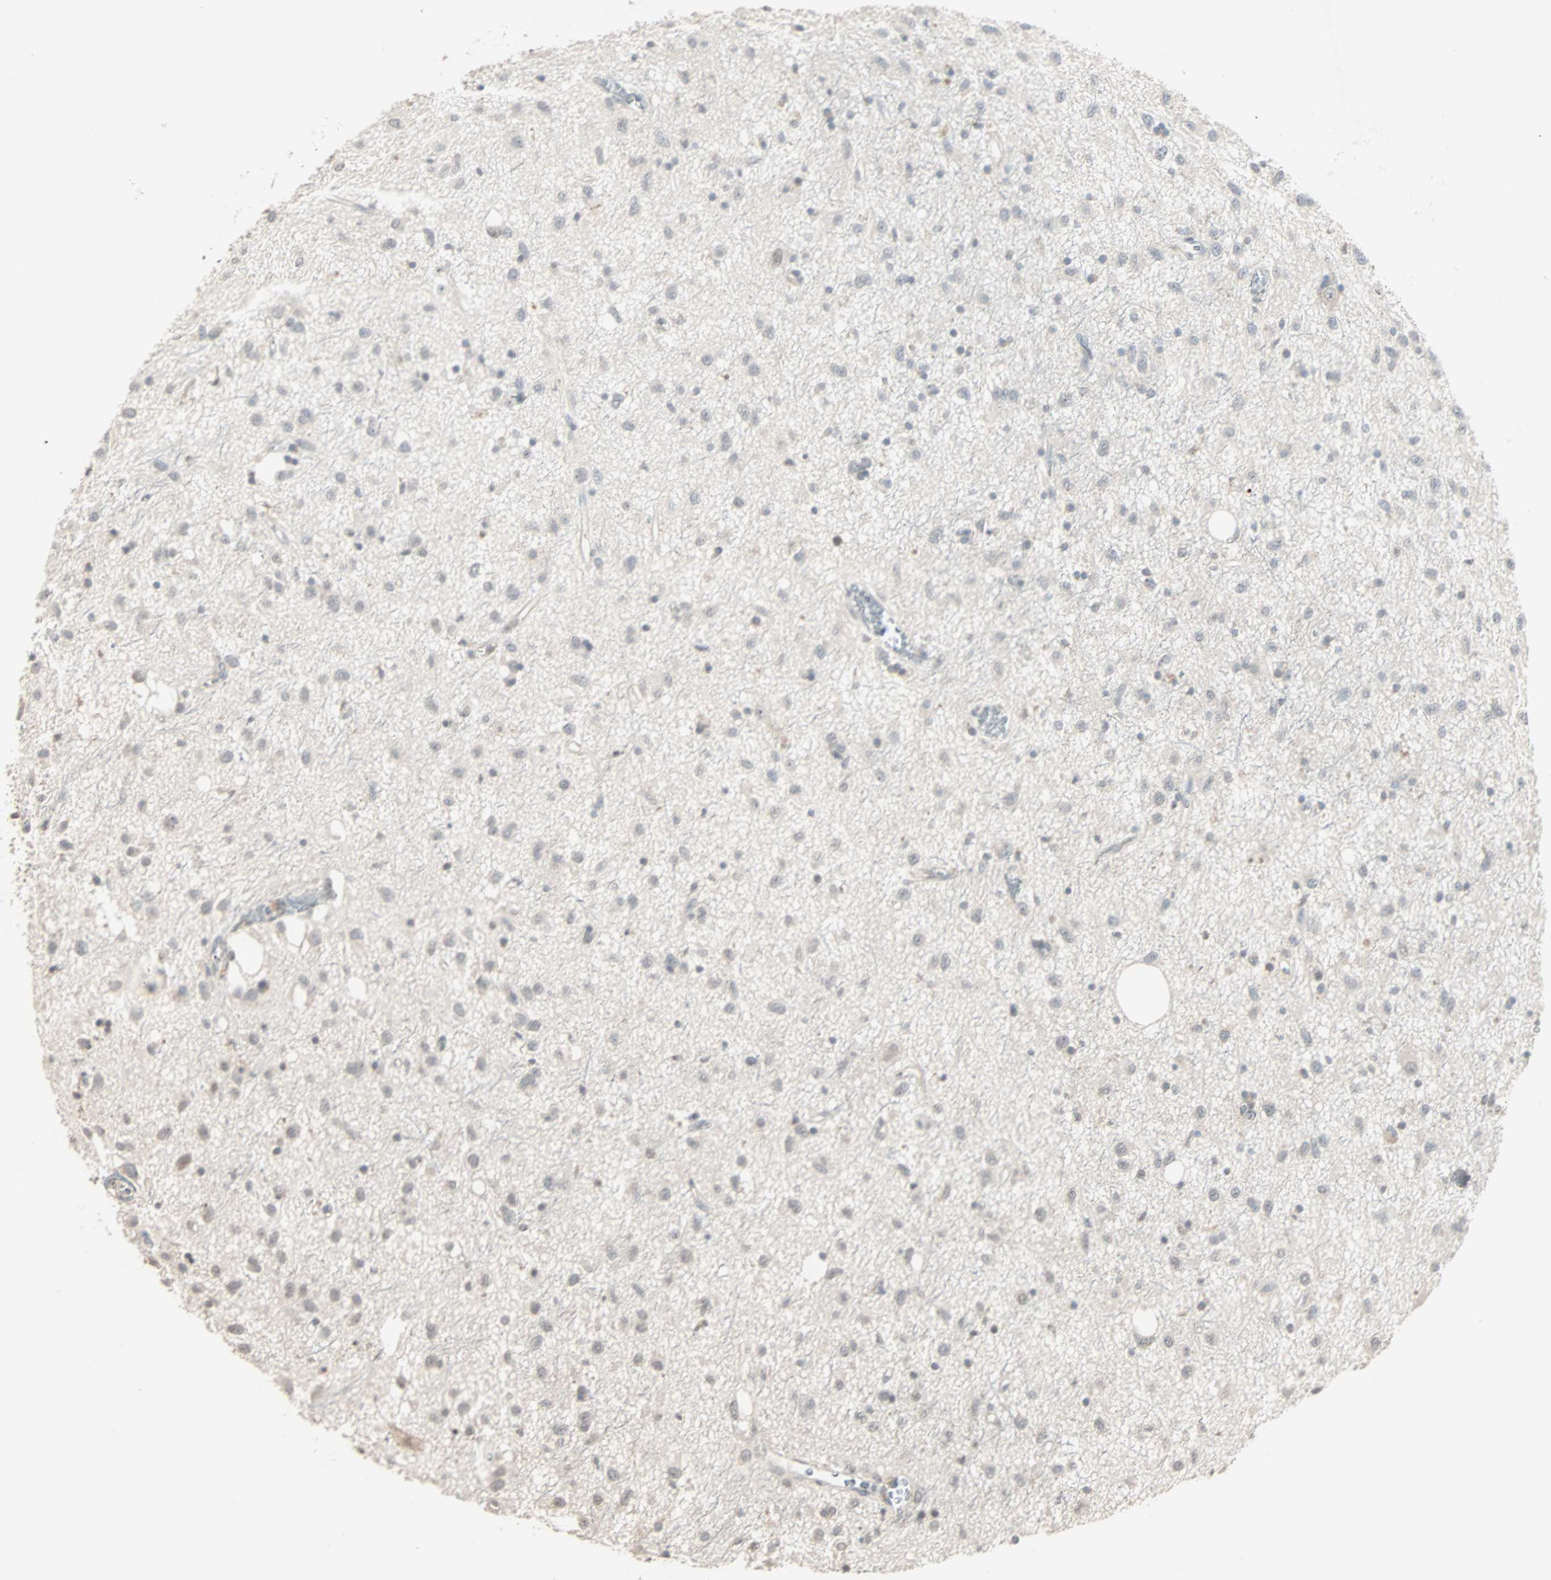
{"staining": {"intensity": "weak", "quantity": "<25%", "location": "cytoplasmic/membranous"}, "tissue": "glioma", "cell_type": "Tumor cells", "image_type": "cancer", "snomed": [{"axis": "morphology", "description": "Glioma, malignant, Low grade"}, {"axis": "topography", "description": "Brain"}], "caption": "The IHC photomicrograph has no significant expression in tumor cells of malignant glioma (low-grade) tissue.", "gene": "KDM4A", "patient": {"sex": "male", "age": 77}}